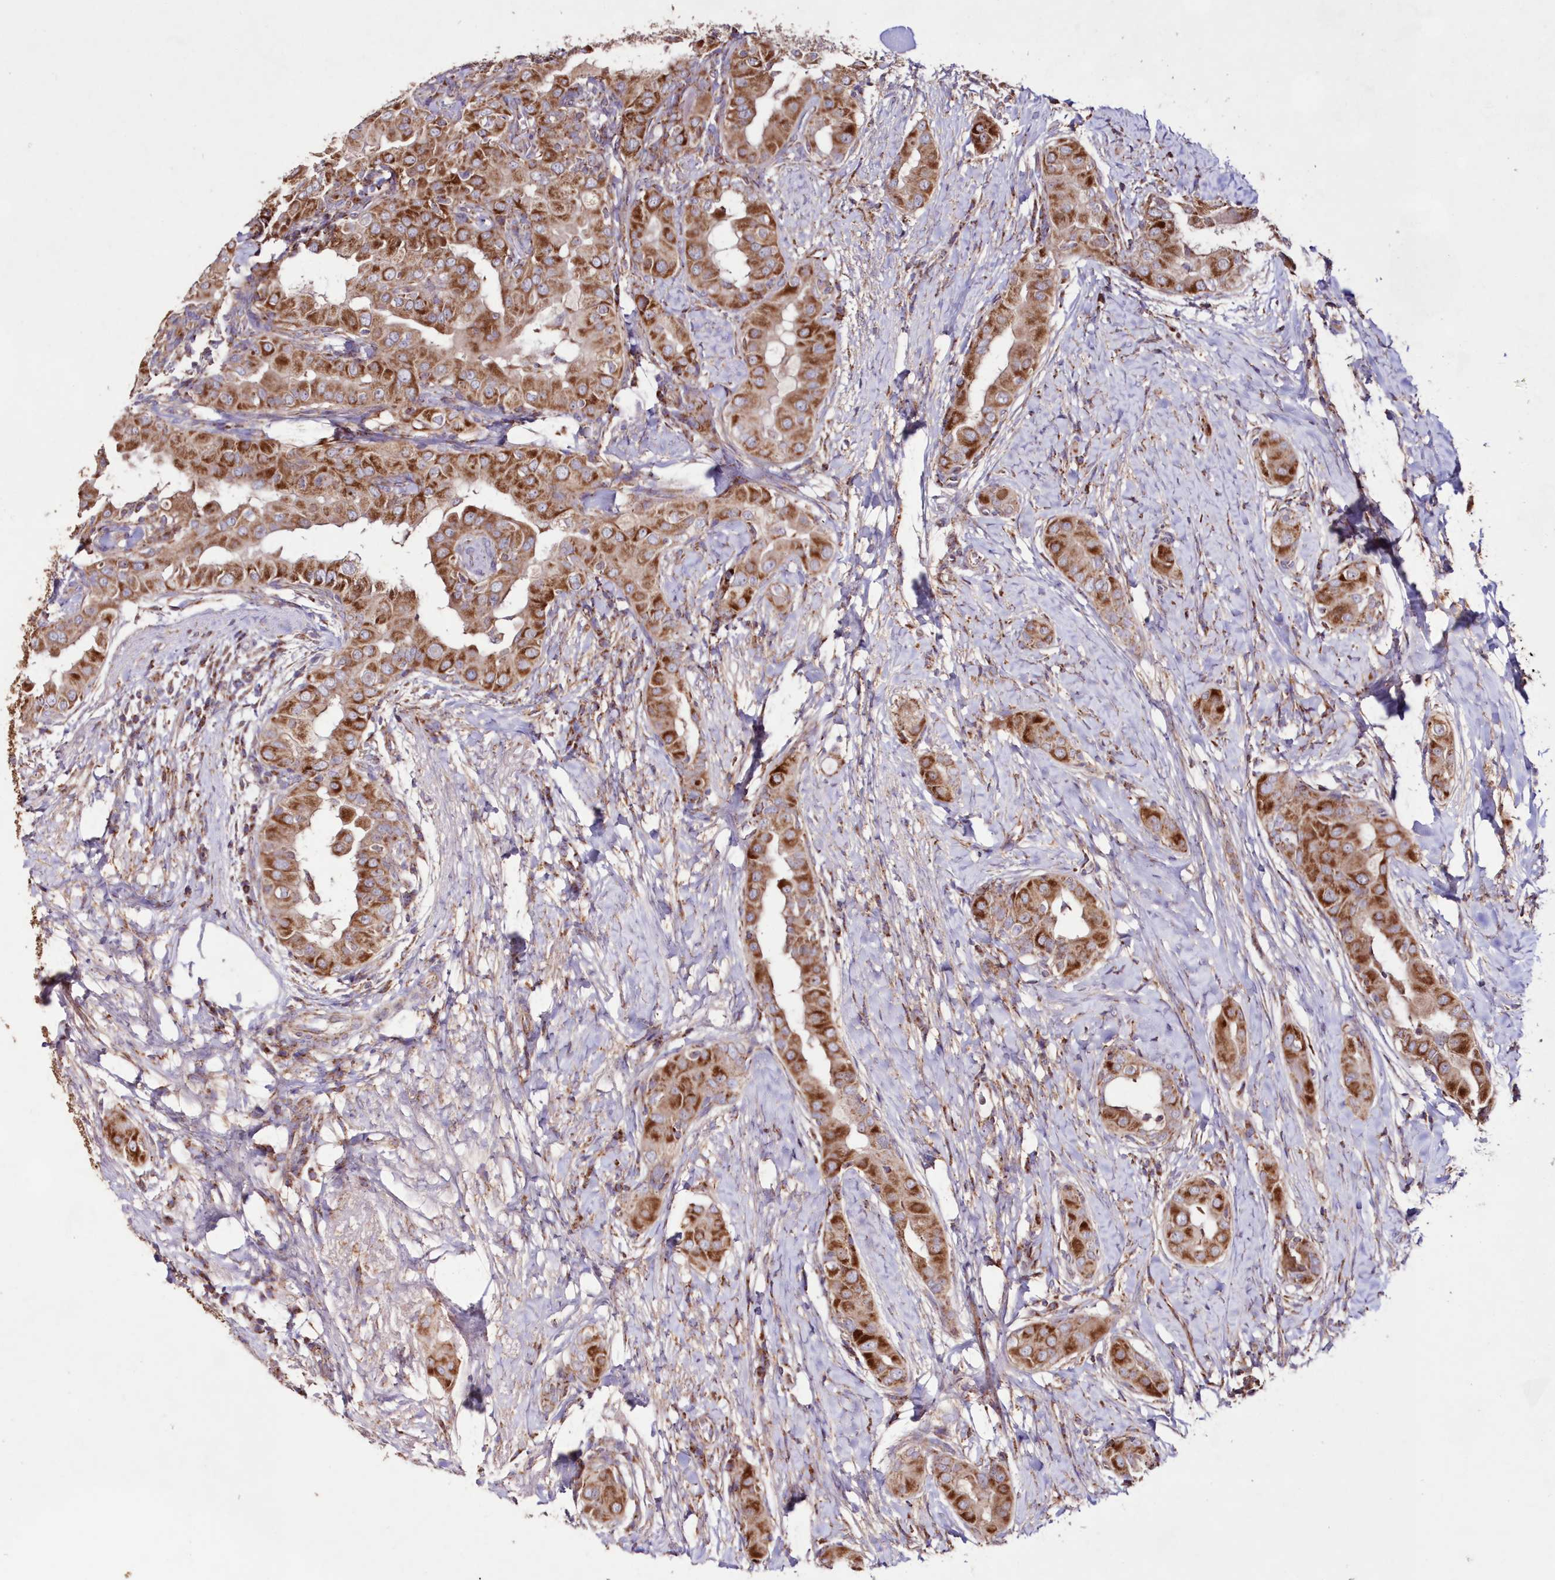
{"staining": {"intensity": "strong", "quantity": ">75%", "location": "cytoplasmic/membranous"}, "tissue": "thyroid cancer", "cell_type": "Tumor cells", "image_type": "cancer", "snomed": [{"axis": "morphology", "description": "Papillary adenocarcinoma, NOS"}, {"axis": "topography", "description": "Thyroid gland"}], "caption": "Thyroid papillary adenocarcinoma tissue shows strong cytoplasmic/membranous staining in approximately >75% of tumor cells, visualized by immunohistochemistry.", "gene": "HADHB", "patient": {"sex": "male", "age": 33}}